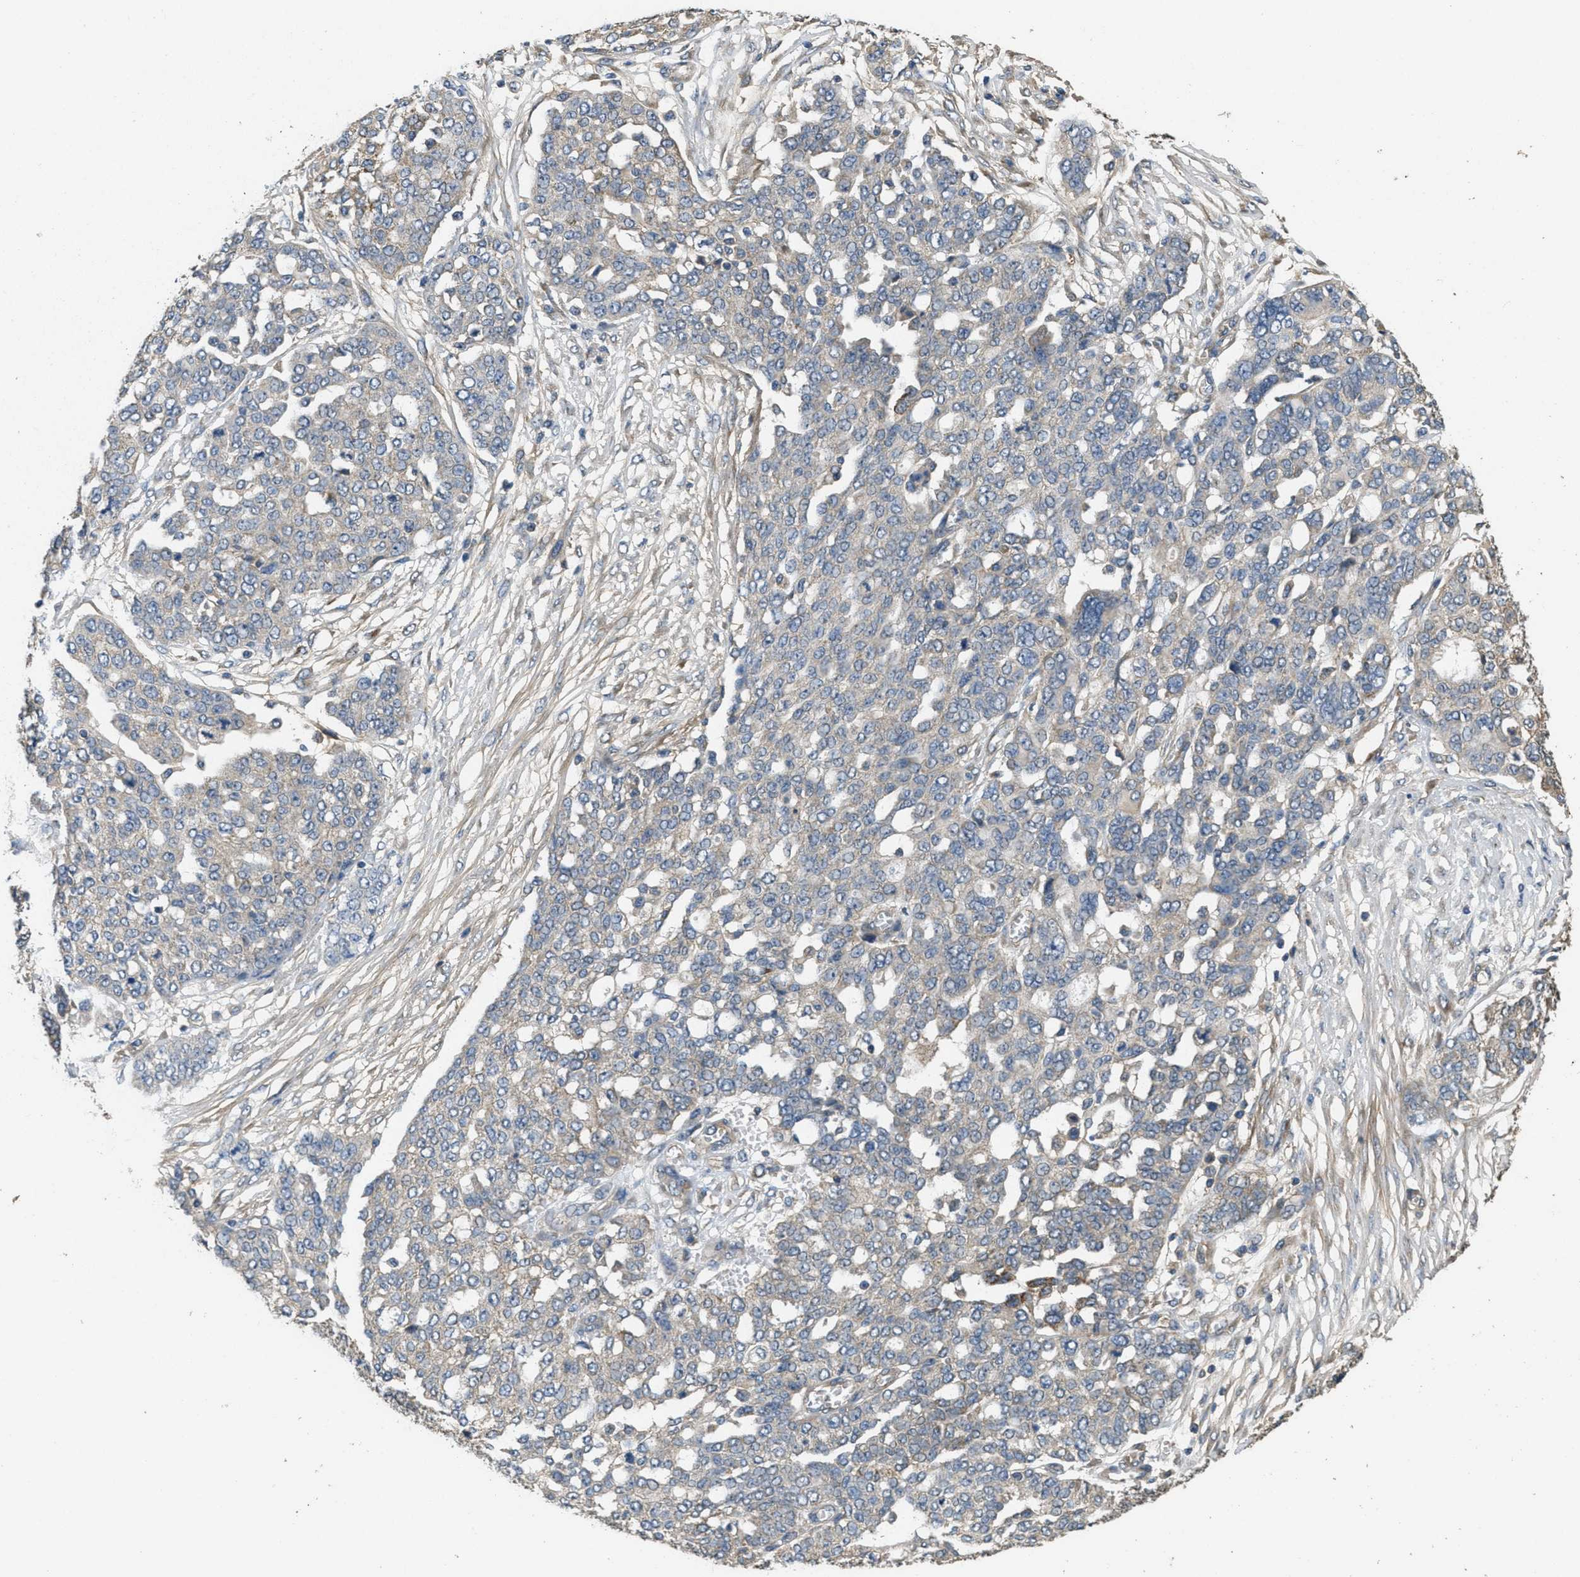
{"staining": {"intensity": "moderate", "quantity": "<25%", "location": "cytoplasmic/membranous"}, "tissue": "ovarian cancer", "cell_type": "Tumor cells", "image_type": "cancer", "snomed": [{"axis": "morphology", "description": "Cystadenocarcinoma, serous, NOS"}, {"axis": "topography", "description": "Soft tissue"}, {"axis": "topography", "description": "Ovary"}], "caption": "A micrograph of serous cystadenocarcinoma (ovarian) stained for a protein demonstrates moderate cytoplasmic/membranous brown staining in tumor cells.", "gene": "THBS2", "patient": {"sex": "female", "age": 57}}